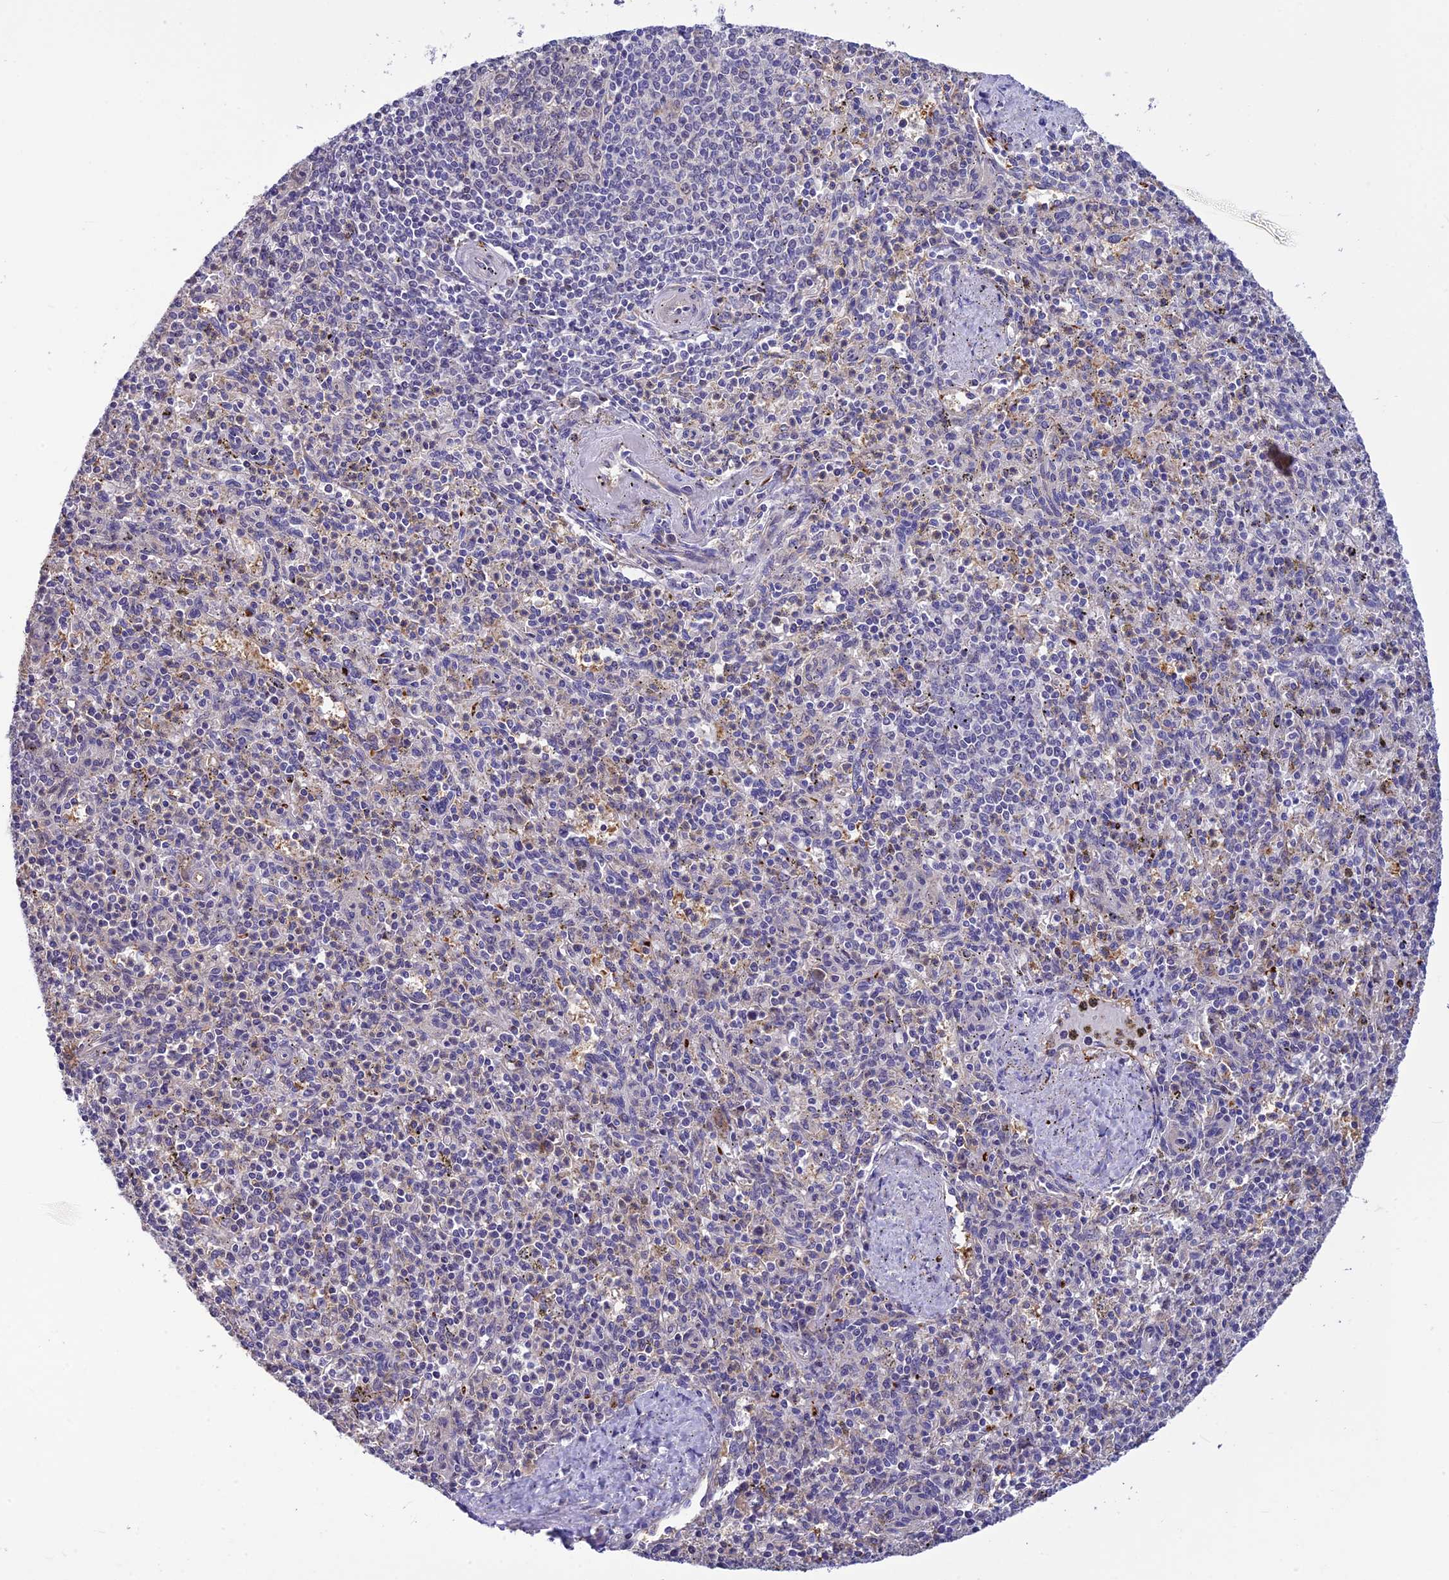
{"staining": {"intensity": "negative", "quantity": "none", "location": "none"}, "tissue": "spleen", "cell_type": "Cells in red pulp", "image_type": "normal", "snomed": [{"axis": "morphology", "description": "Normal tissue, NOS"}, {"axis": "topography", "description": "Spleen"}], "caption": "The immunohistochemistry (IHC) image has no significant expression in cells in red pulp of spleen.", "gene": "PZP", "patient": {"sex": "male", "age": 72}}